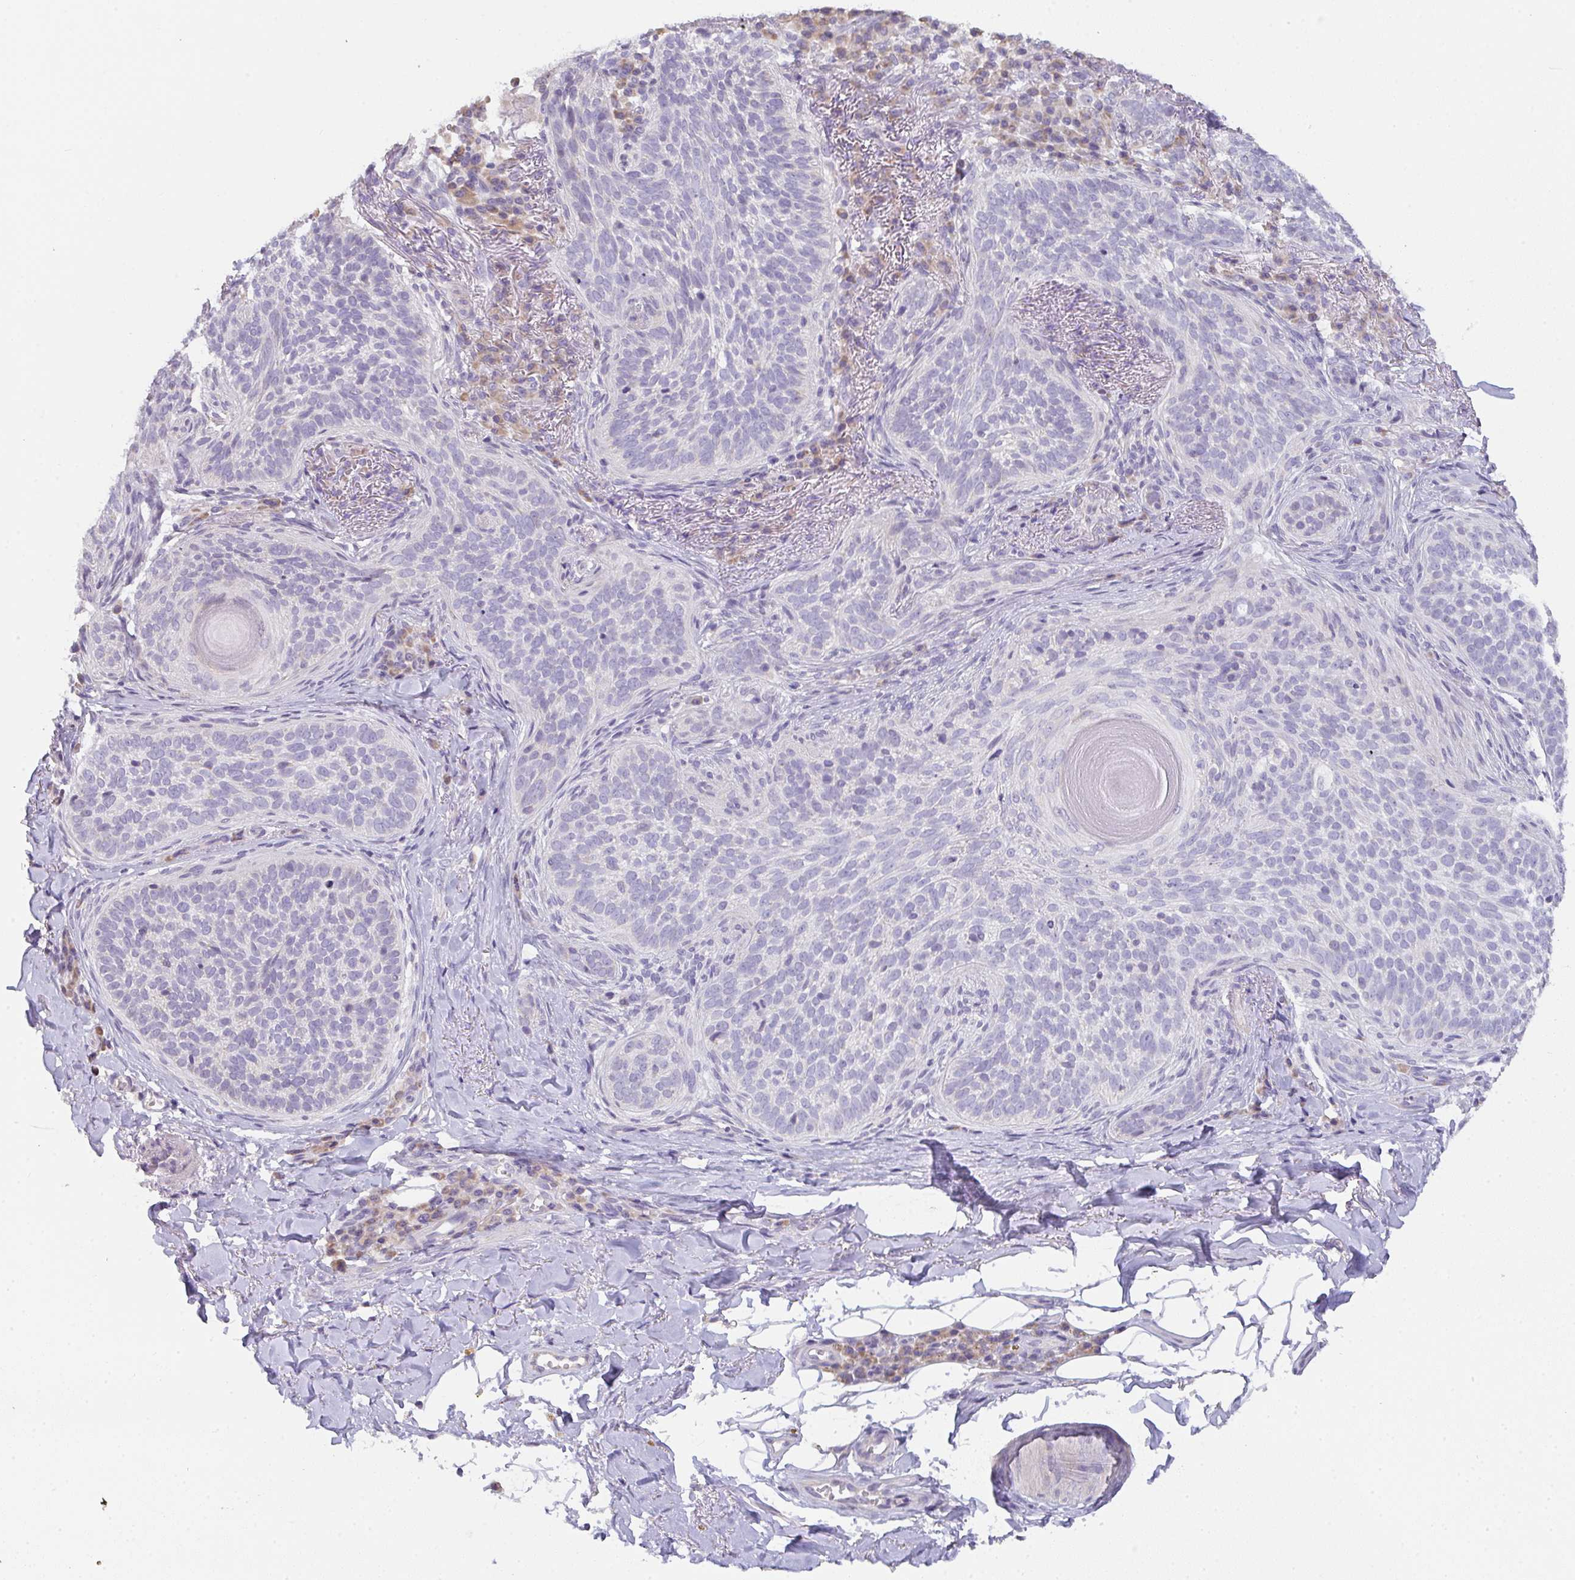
{"staining": {"intensity": "negative", "quantity": "none", "location": "none"}, "tissue": "skin cancer", "cell_type": "Tumor cells", "image_type": "cancer", "snomed": [{"axis": "morphology", "description": "Basal cell carcinoma"}, {"axis": "topography", "description": "Skin"}, {"axis": "topography", "description": "Skin of head"}], "caption": "This is an immunohistochemistry (IHC) micrograph of human basal cell carcinoma (skin). There is no expression in tumor cells.", "gene": "CACNA1S", "patient": {"sex": "male", "age": 62}}